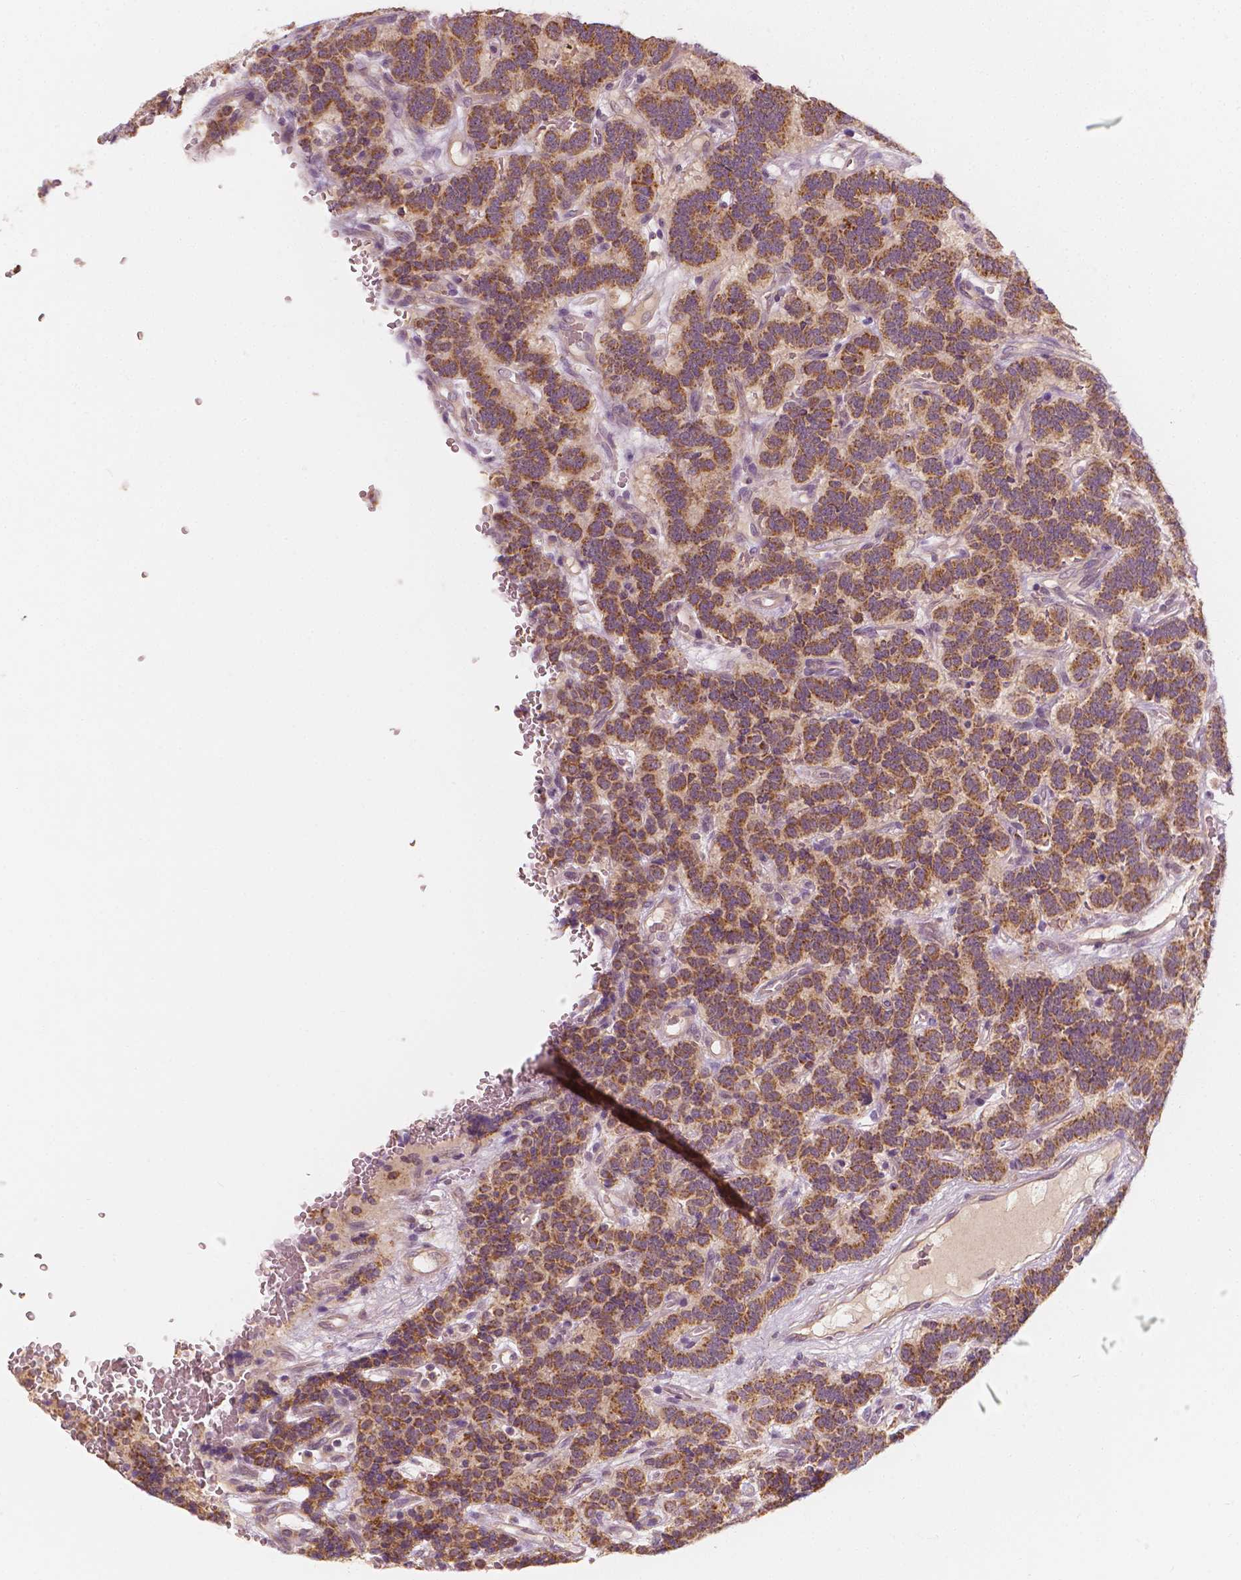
{"staining": {"intensity": "moderate", "quantity": ">75%", "location": "cytoplasmic/membranous"}, "tissue": "carcinoid", "cell_type": "Tumor cells", "image_type": "cancer", "snomed": [{"axis": "morphology", "description": "Carcinoid, malignant, NOS"}, {"axis": "topography", "description": "Pancreas"}], "caption": "Human carcinoid stained with a brown dye shows moderate cytoplasmic/membranous positive positivity in approximately >75% of tumor cells.", "gene": "SHPK", "patient": {"sex": "male", "age": 36}}